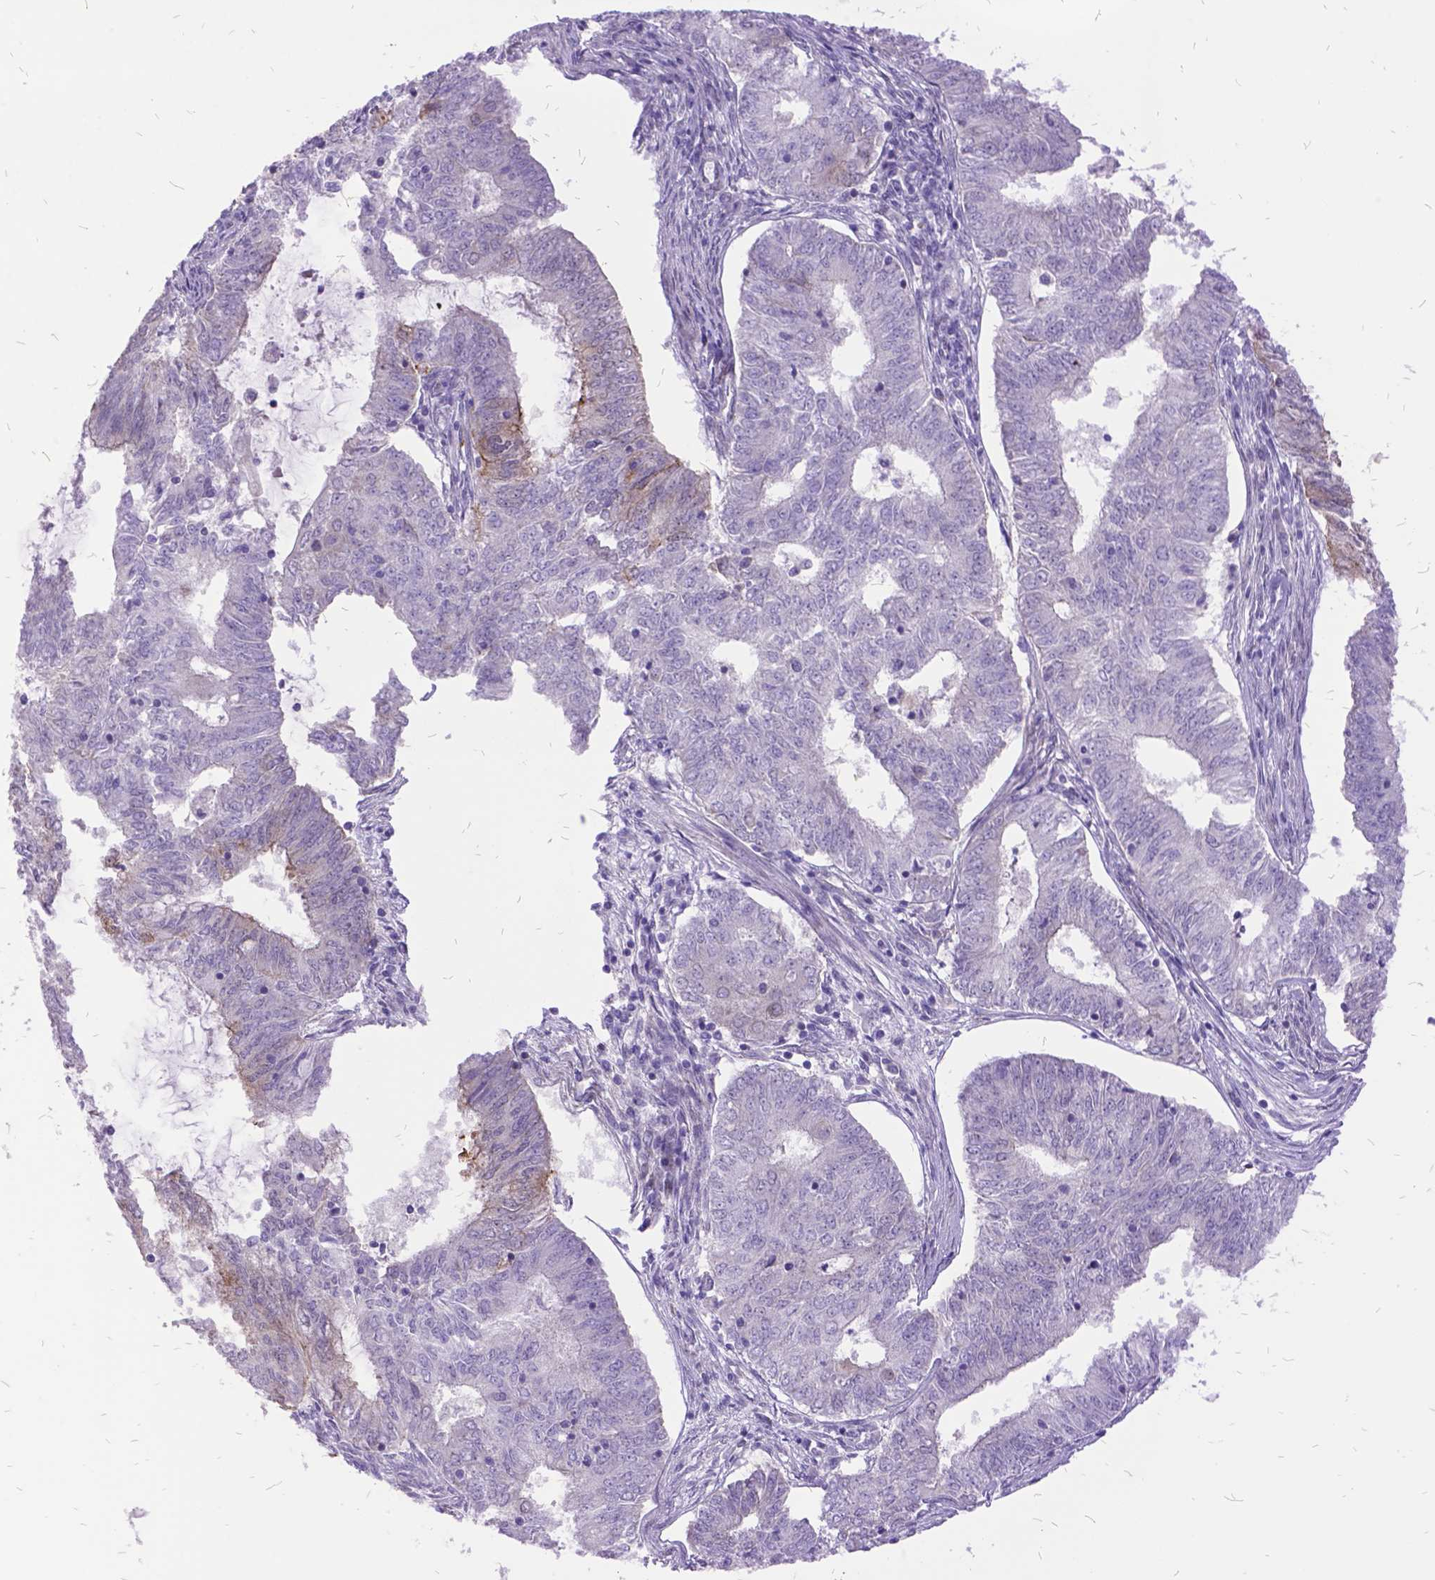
{"staining": {"intensity": "moderate", "quantity": "<25%", "location": "cytoplasmic/membranous"}, "tissue": "endometrial cancer", "cell_type": "Tumor cells", "image_type": "cancer", "snomed": [{"axis": "morphology", "description": "Adenocarcinoma, NOS"}, {"axis": "topography", "description": "Endometrium"}], "caption": "High-power microscopy captured an immunohistochemistry histopathology image of endometrial cancer (adenocarcinoma), revealing moderate cytoplasmic/membranous expression in about <25% of tumor cells. (DAB IHC with brightfield microscopy, high magnification).", "gene": "GRB7", "patient": {"sex": "female", "age": 62}}